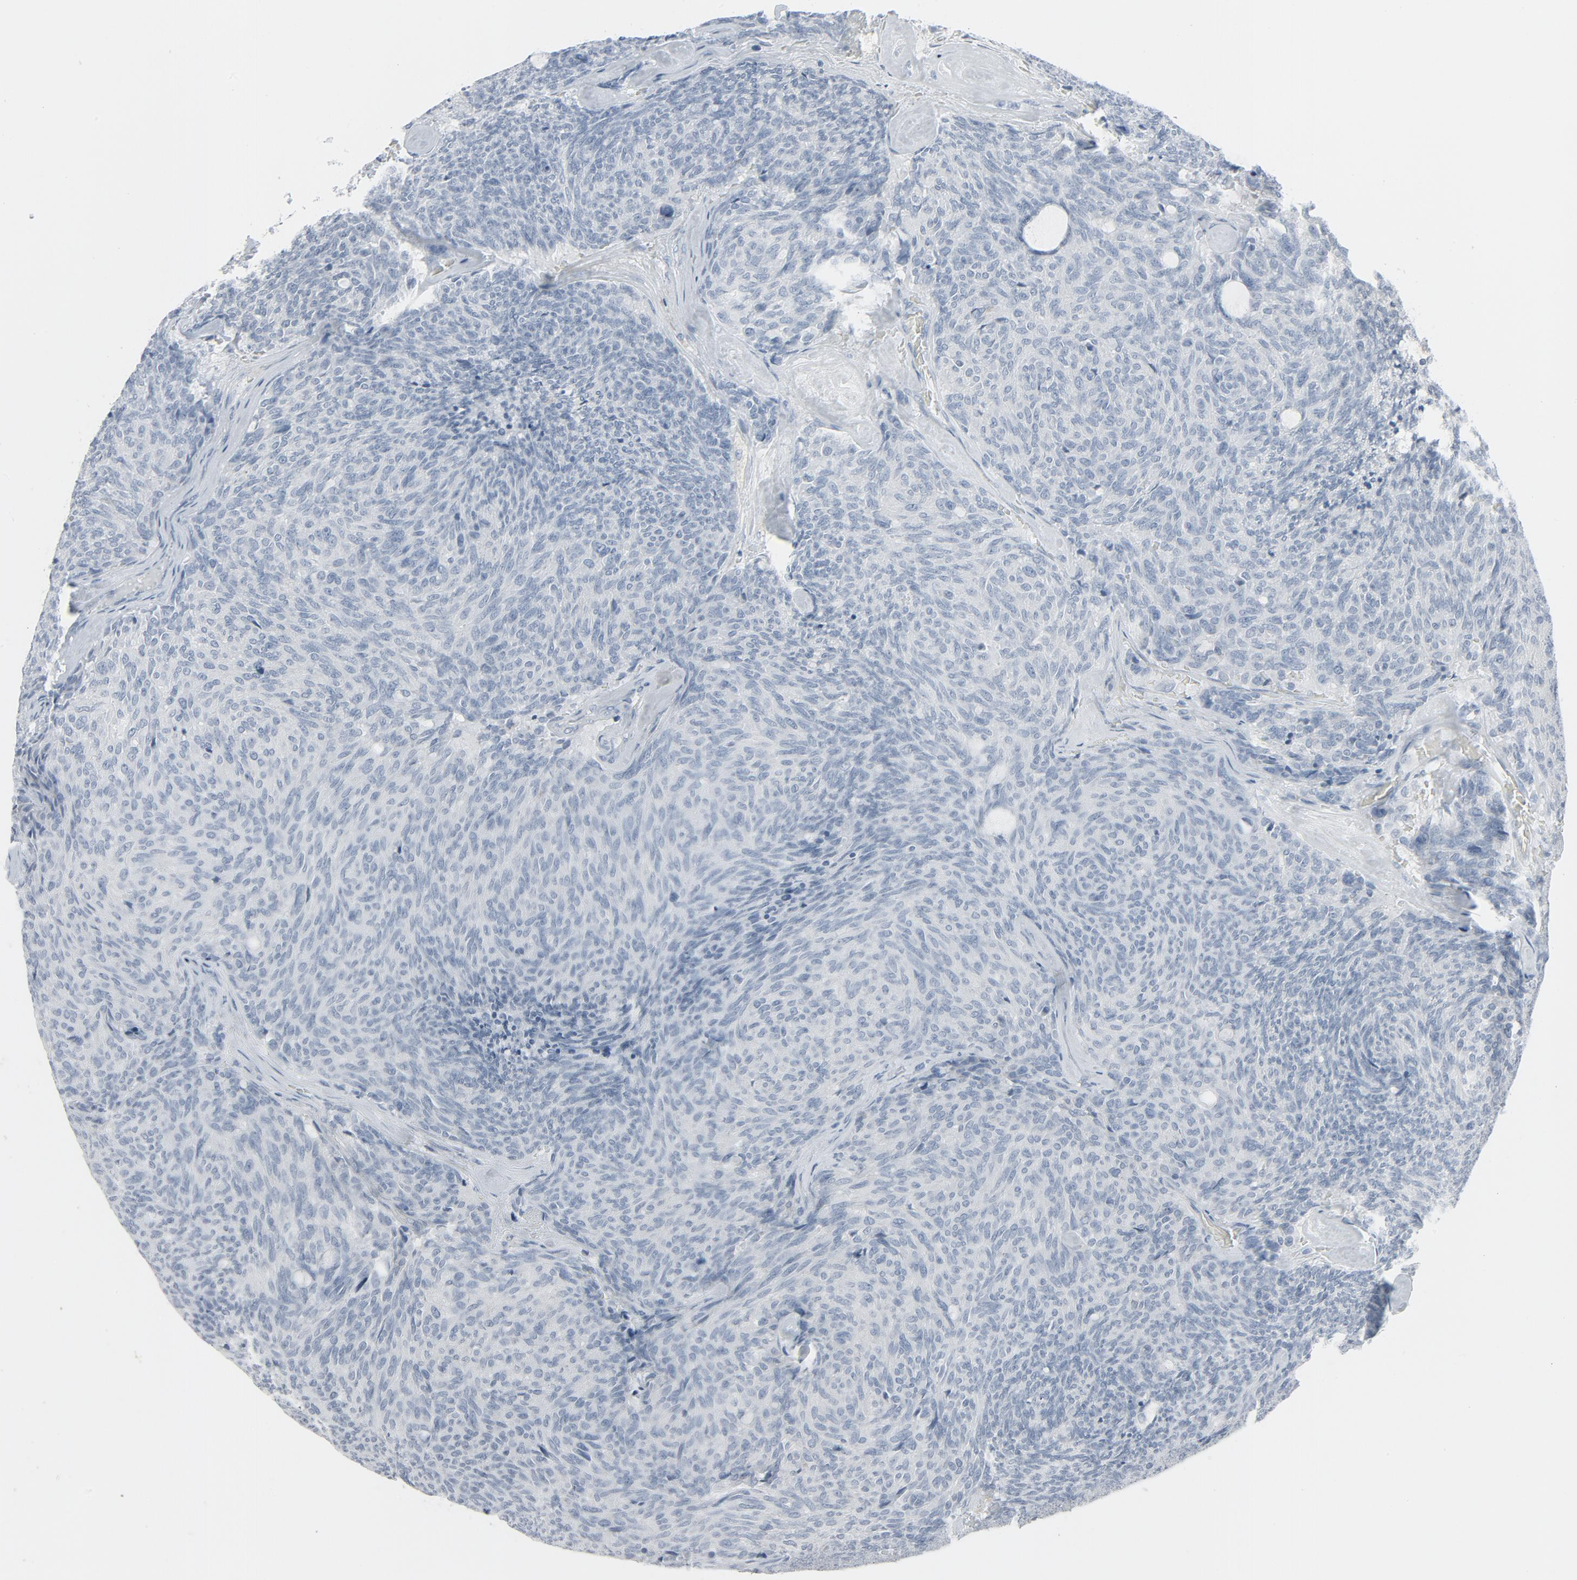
{"staining": {"intensity": "negative", "quantity": "none", "location": "none"}, "tissue": "carcinoid", "cell_type": "Tumor cells", "image_type": "cancer", "snomed": [{"axis": "morphology", "description": "Carcinoid, malignant, NOS"}, {"axis": "topography", "description": "Pancreas"}], "caption": "This is a micrograph of immunohistochemistry staining of carcinoid, which shows no positivity in tumor cells. (DAB immunohistochemistry (IHC), high magnification).", "gene": "FGFR3", "patient": {"sex": "female", "age": 54}}